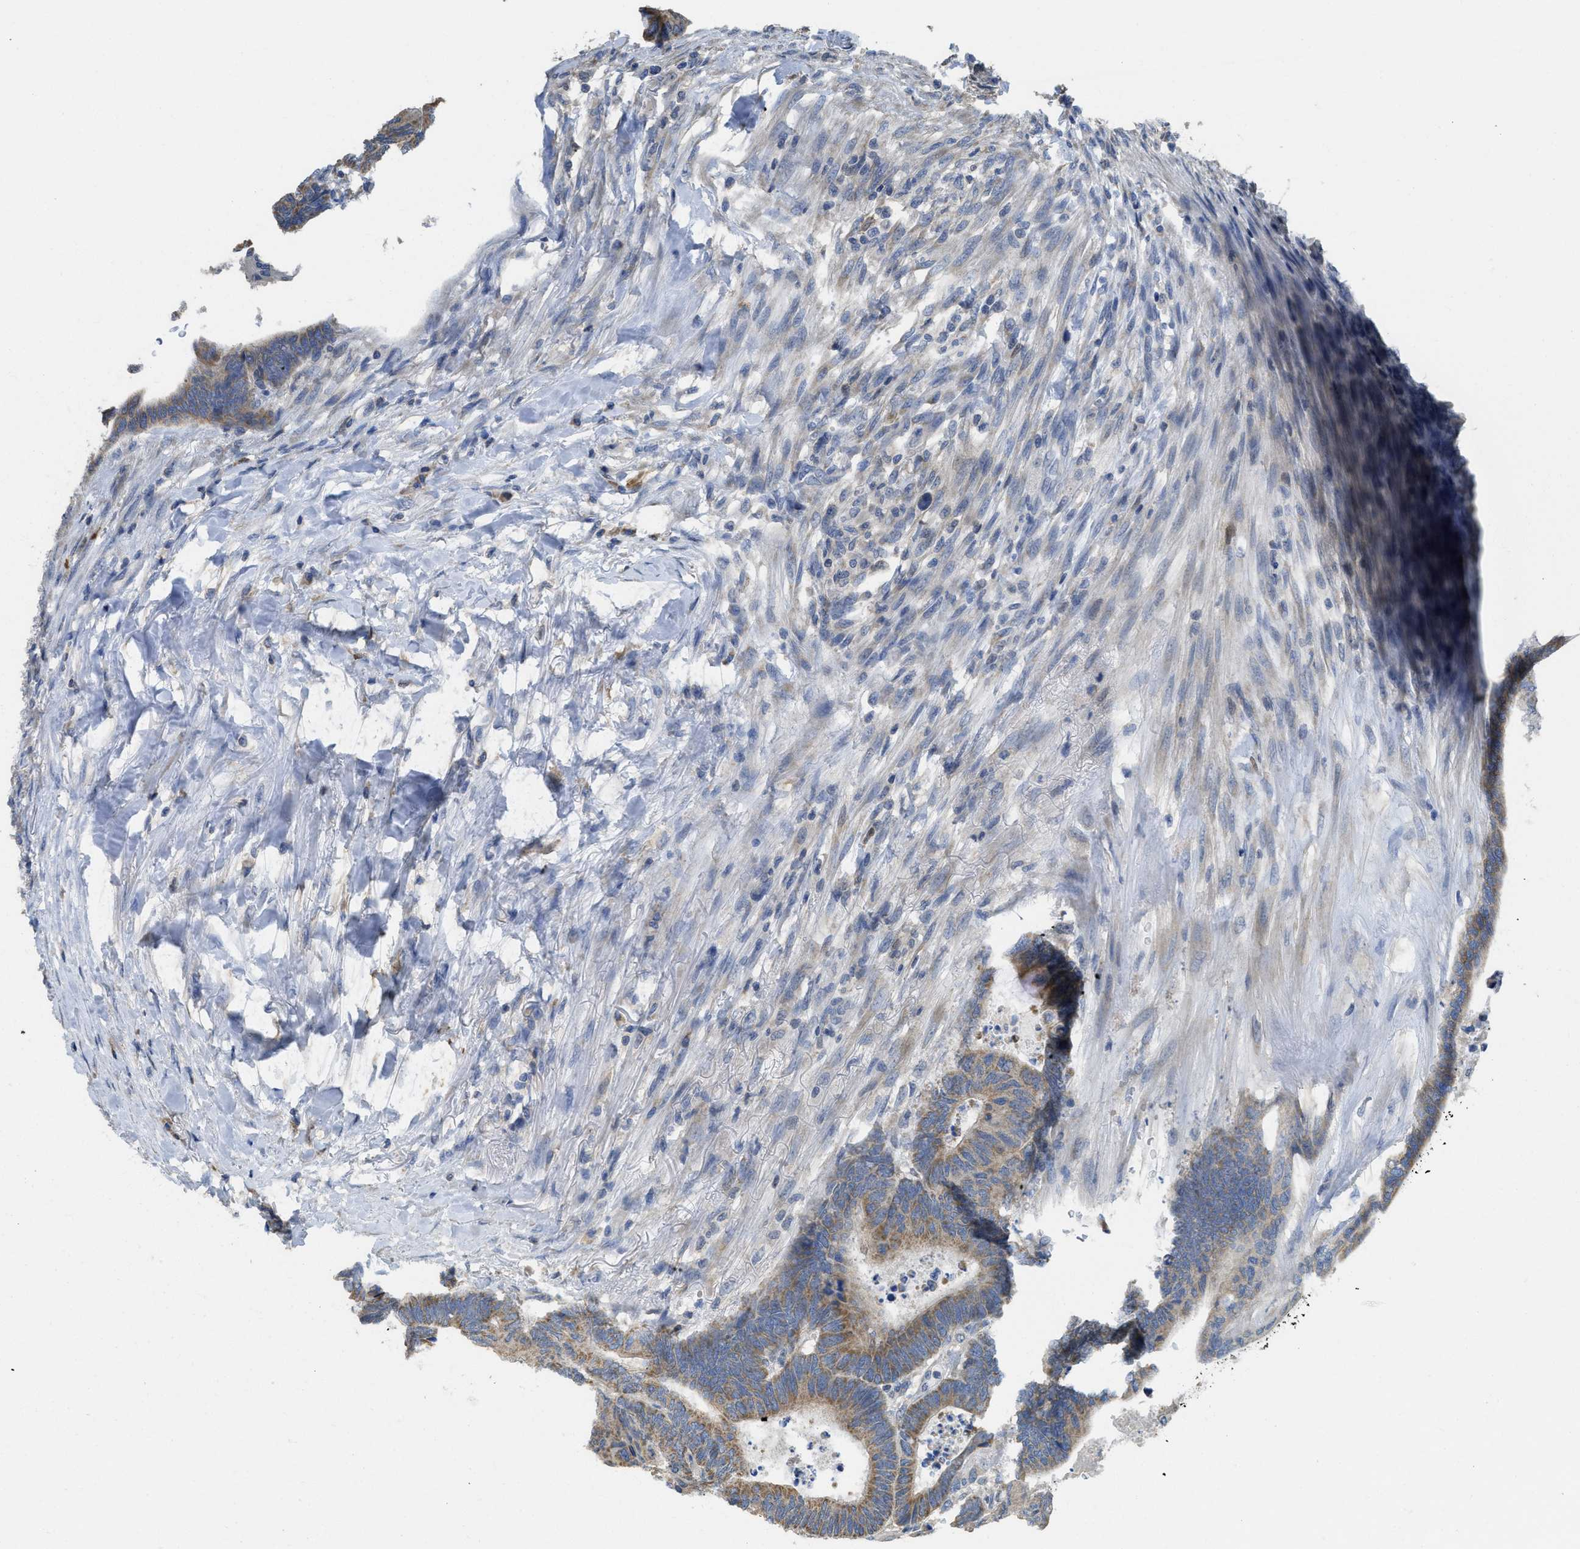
{"staining": {"intensity": "weak", "quantity": "25%-75%", "location": "cytoplasmic/membranous"}, "tissue": "colorectal cancer", "cell_type": "Tumor cells", "image_type": "cancer", "snomed": [{"axis": "morphology", "description": "Normal tissue, NOS"}, {"axis": "morphology", "description": "Adenocarcinoma, NOS"}, {"axis": "topography", "description": "Rectum"}, {"axis": "topography", "description": "Peripheral nerve tissue"}], "caption": "Colorectal cancer (adenocarcinoma) stained with immunohistochemistry shows weak cytoplasmic/membranous positivity in approximately 25%-75% of tumor cells.", "gene": "SFXN2", "patient": {"sex": "male", "age": 92}}